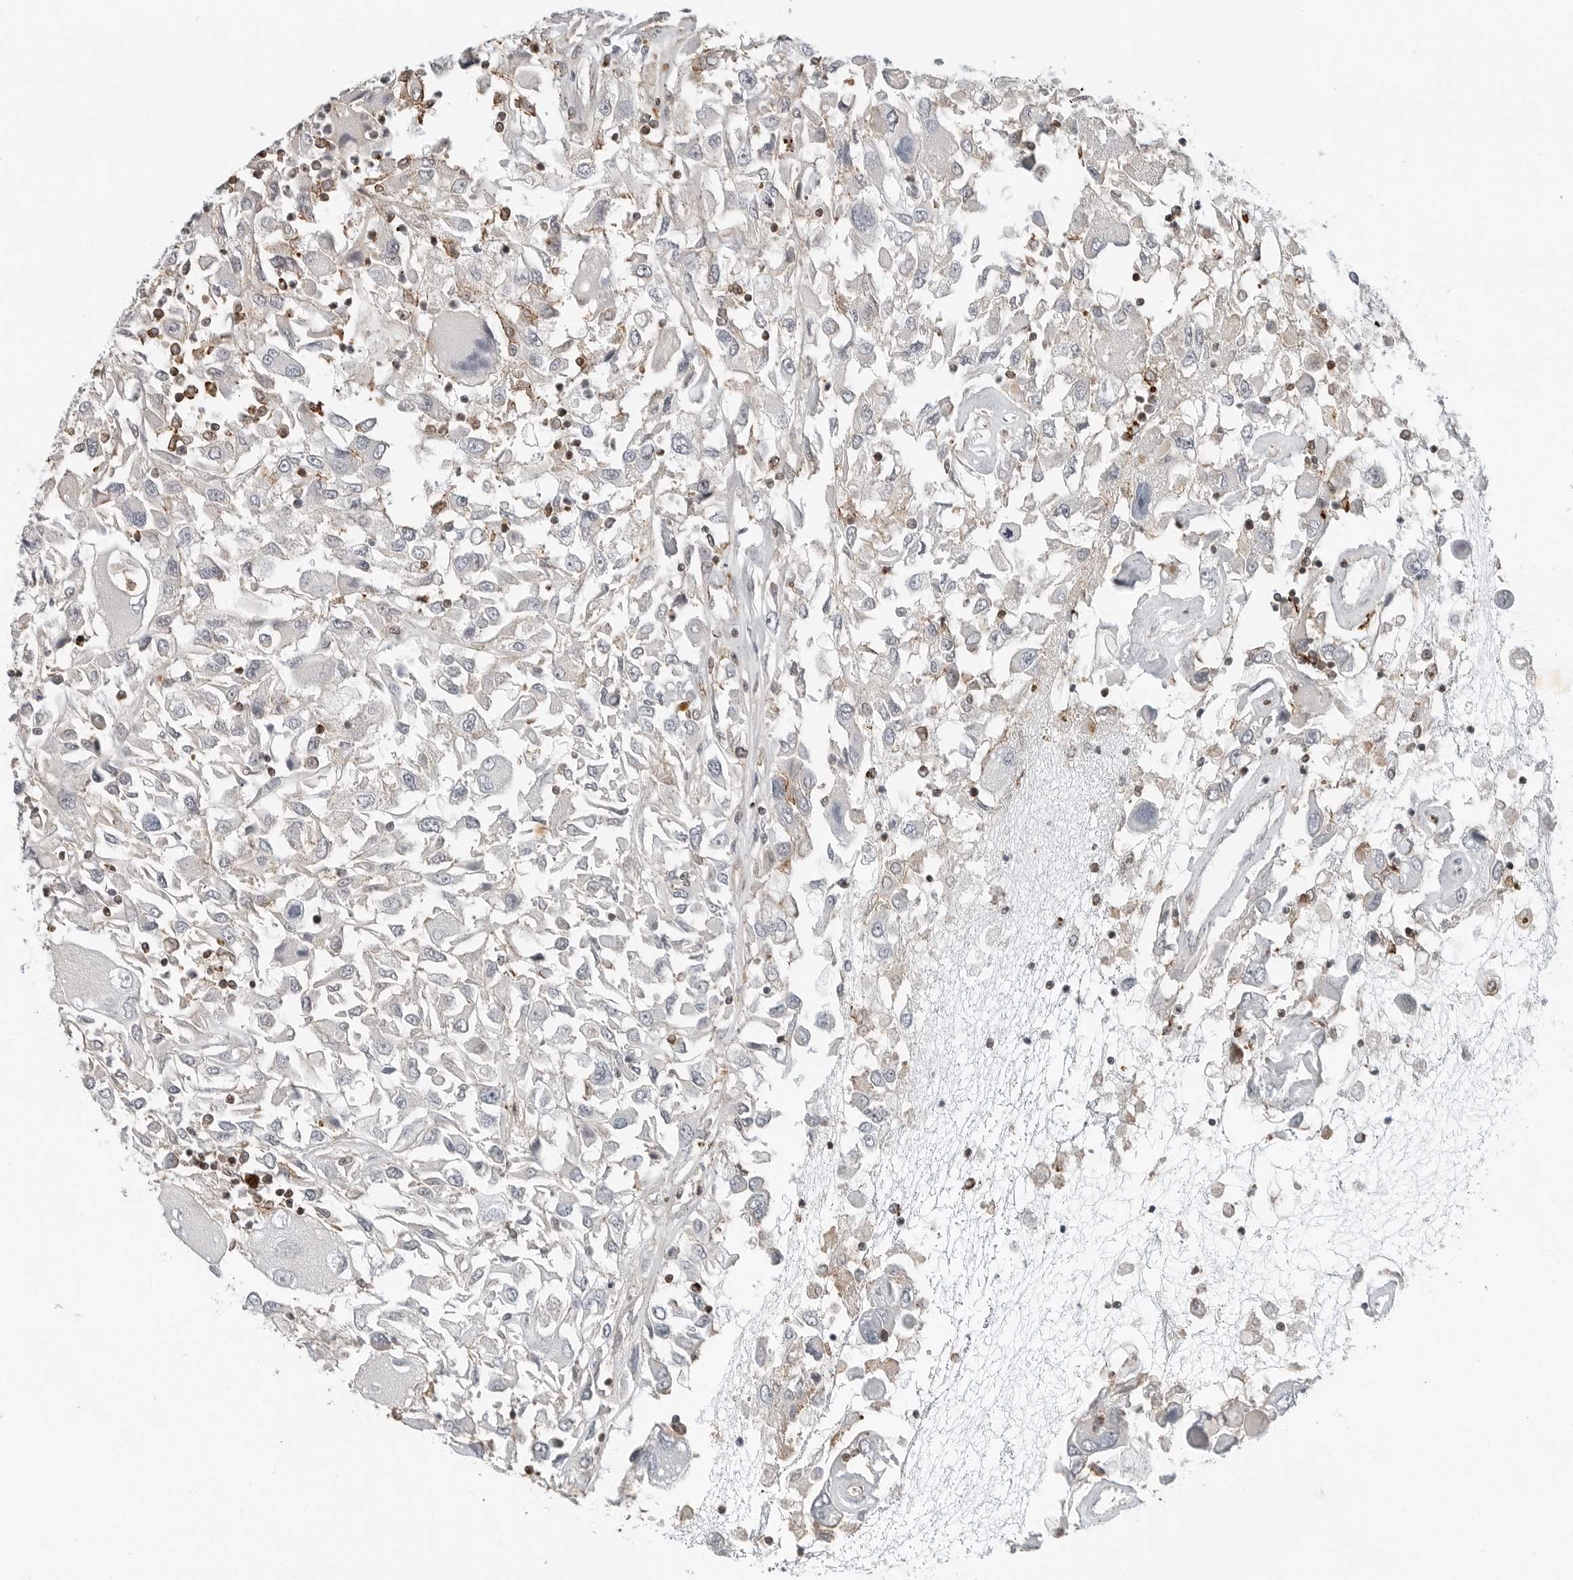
{"staining": {"intensity": "negative", "quantity": "none", "location": "none"}, "tissue": "renal cancer", "cell_type": "Tumor cells", "image_type": "cancer", "snomed": [{"axis": "morphology", "description": "Adenocarcinoma, NOS"}, {"axis": "topography", "description": "Kidney"}], "caption": "A high-resolution photomicrograph shows IHC staining of renal cancer, which shows no significant positivity in tumor cells.", "gene": "LEFTY2", "patient": {"sex": "female", "age": 52}}